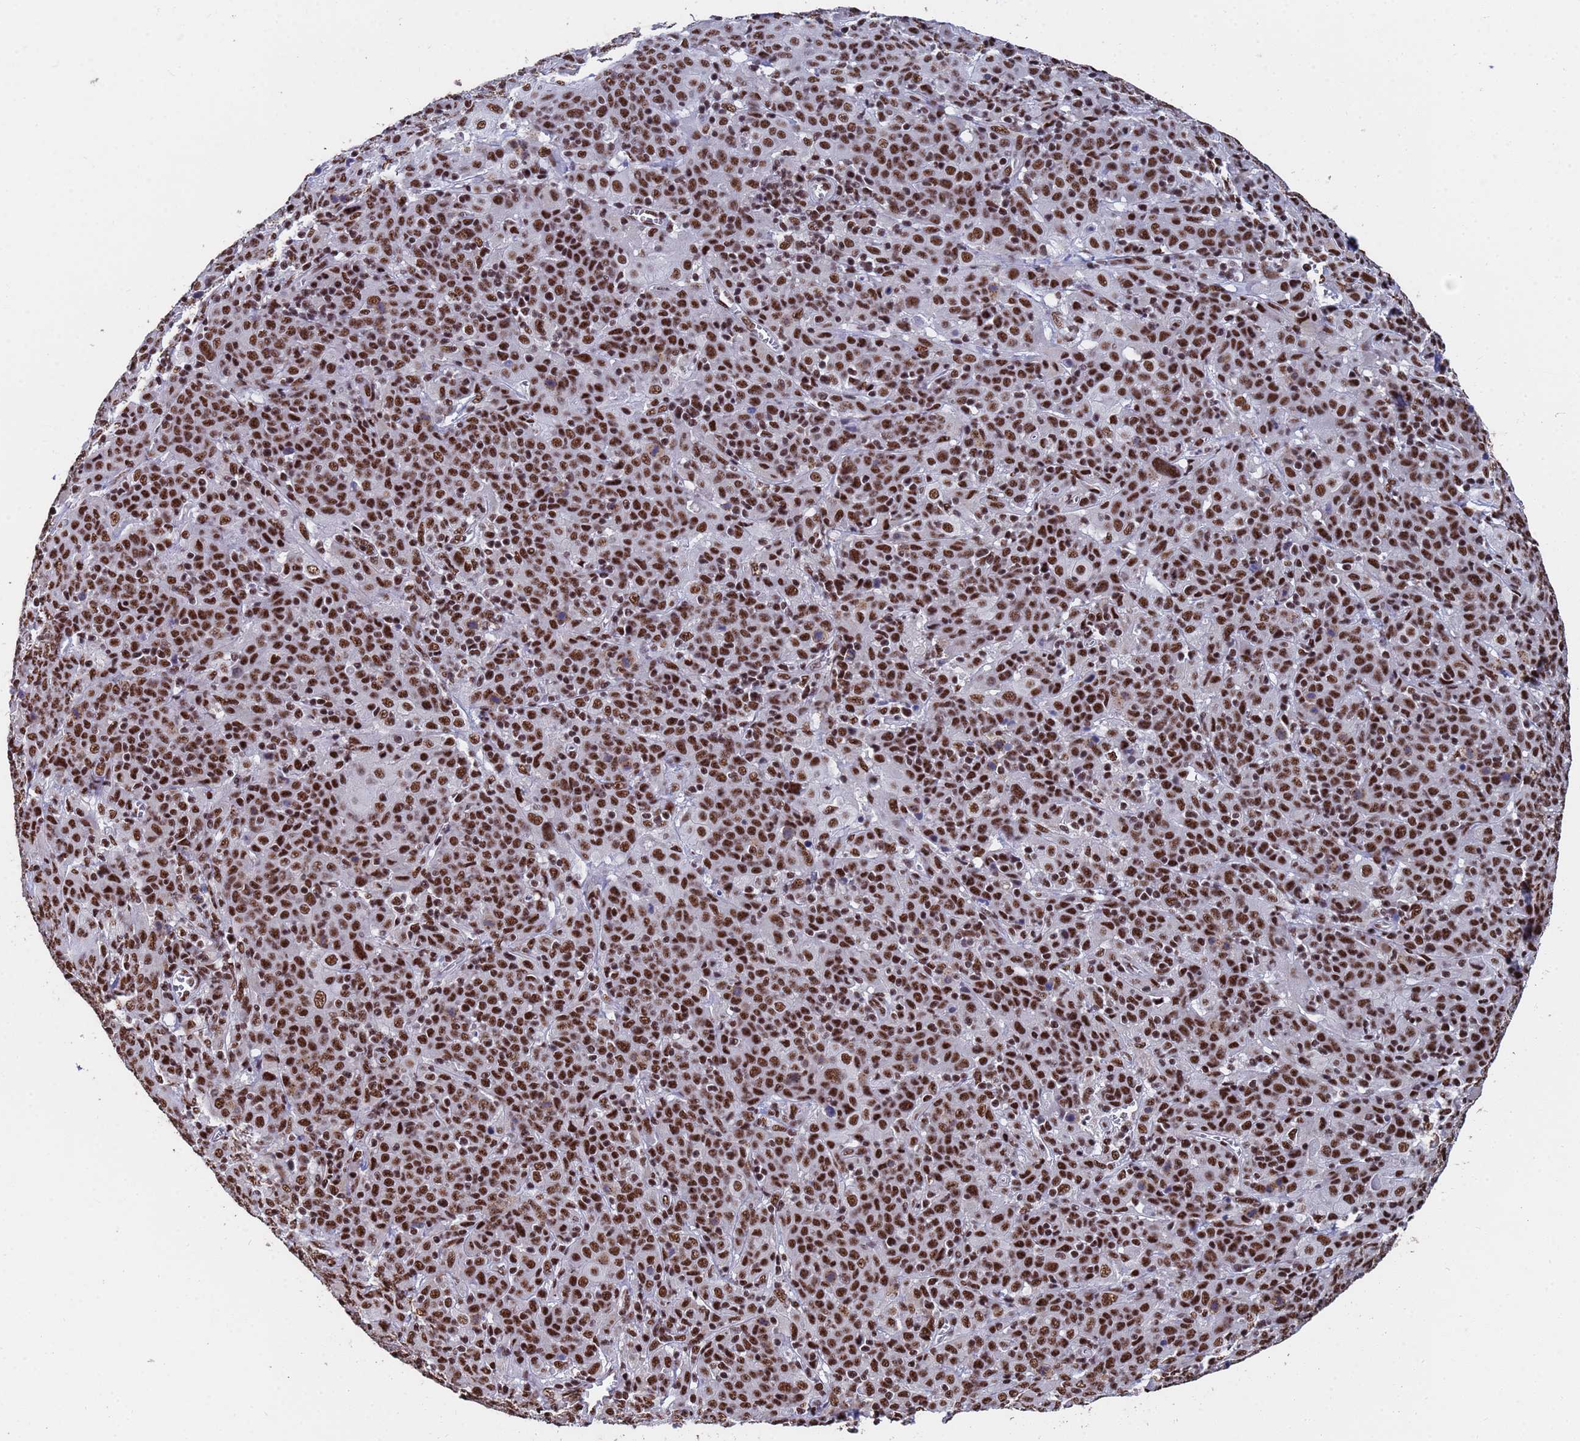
{"staining": {"intensity": "strong", "quantity": ">75%", "location": "nuclear"}, "tissue": "cervical cancer", "cell_type": "Tumor cells", "image_type": "cancer", "snomed": [{"axis": "morphology", "description": "Squamous cell carcinoma, NOS"}, {"axis": "topography", "description": "Cervix"}], "caption": "Immunohistochemical staining of cervical squamous cell carcinoma reveals high levels of strong nuclear protein staining in about >75% of tumor cells.", "gene": "SF3B2", "patient": {"sex": "female", "age": 67}}